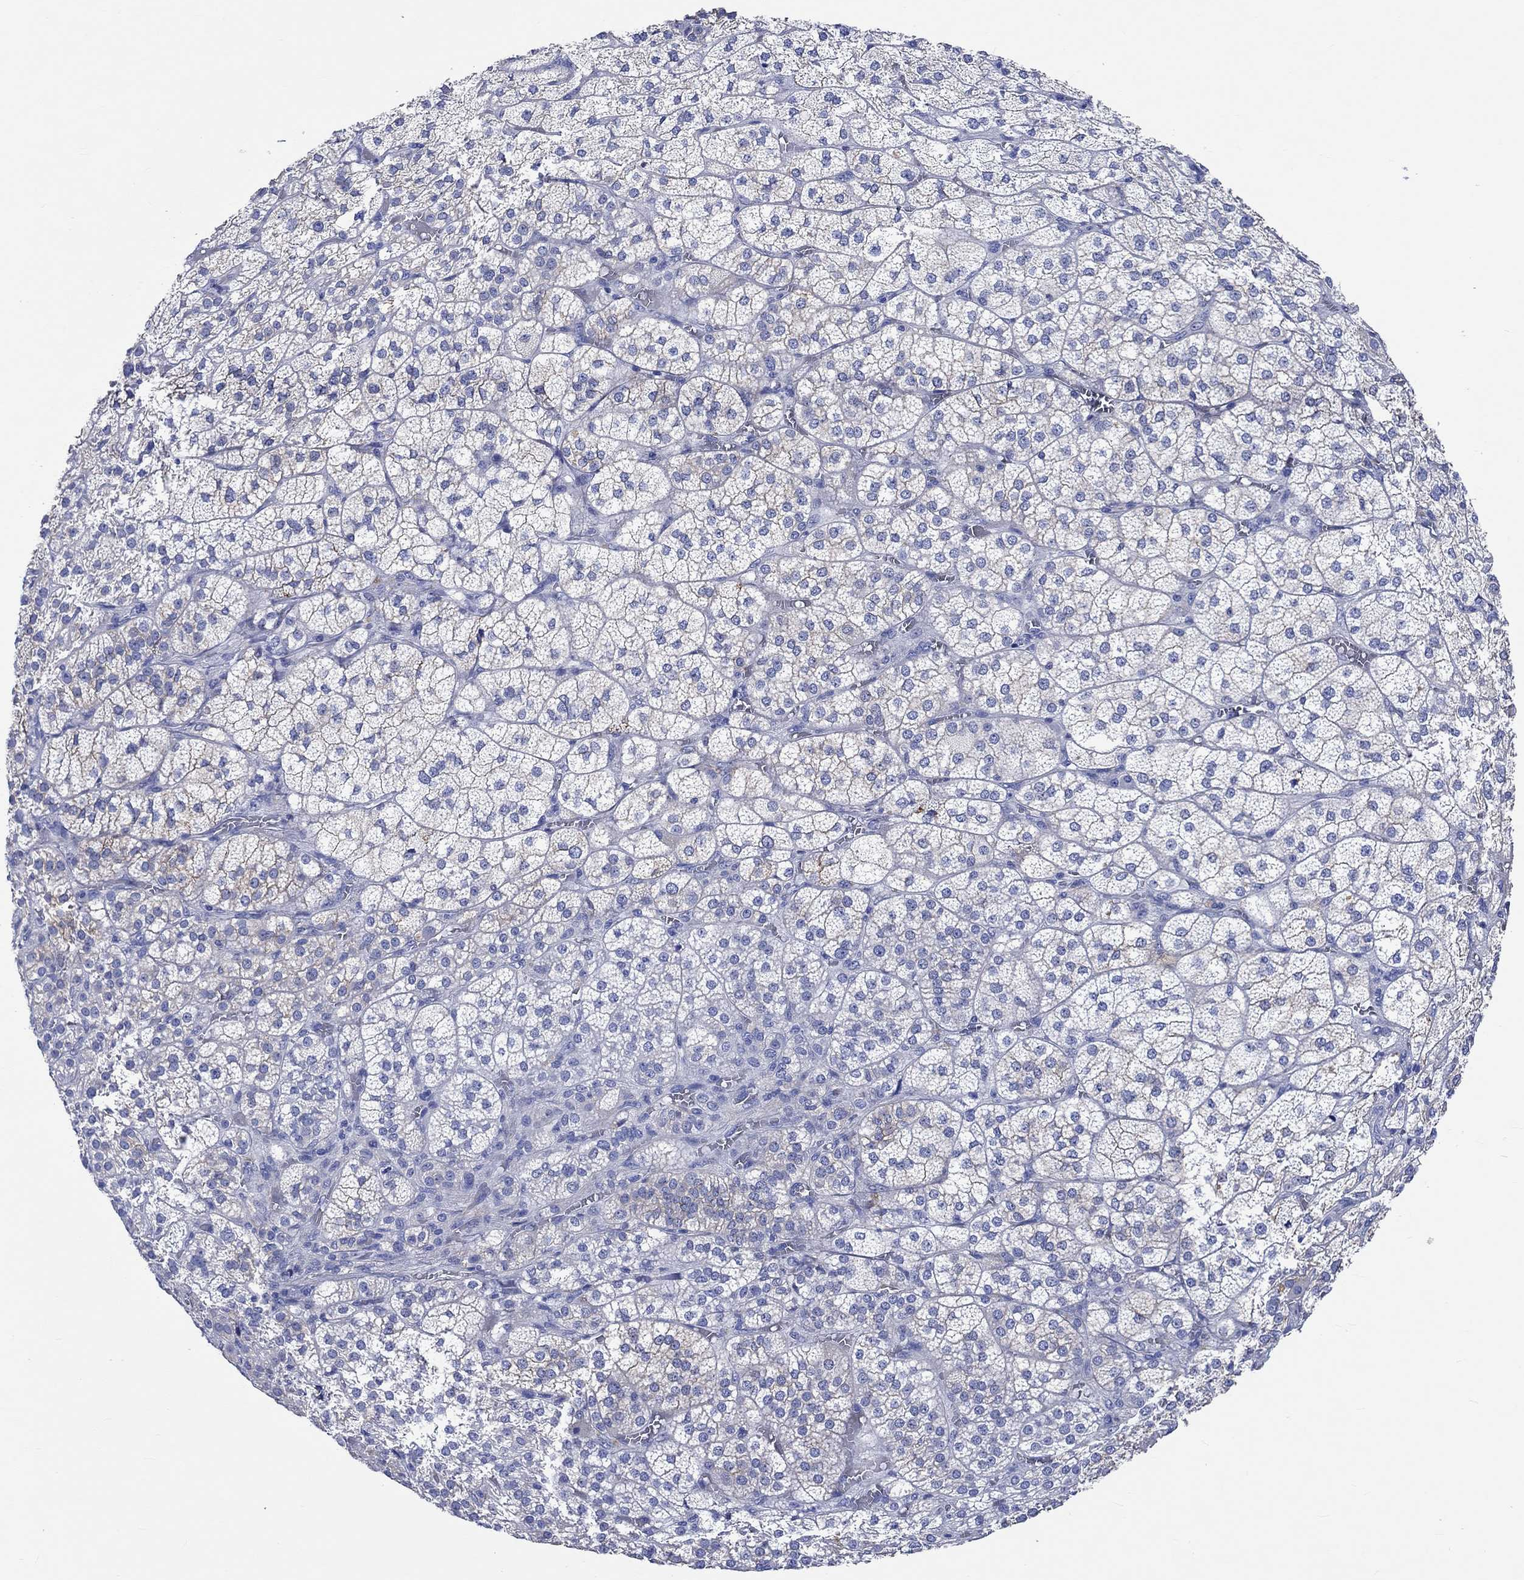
{"staining": {"intensity": "negative", "quantity": "none", "location": "none"}, "tissue": "adrenal gland", "cell_type": "Glandular cells", "image_type": "normal", "snomed": [{"axis": "morphology", "description": "Normal tissue, NOS"}, {"axis": "topography", "description": "Adrenal gland"}], "caption": "Adrenal gland stained for a protein using immunohistochemistry (IHC) exhibits no expression glandular cells.", "gene": "SHISA4", "patient": {"sex": "female", "age": 60}}